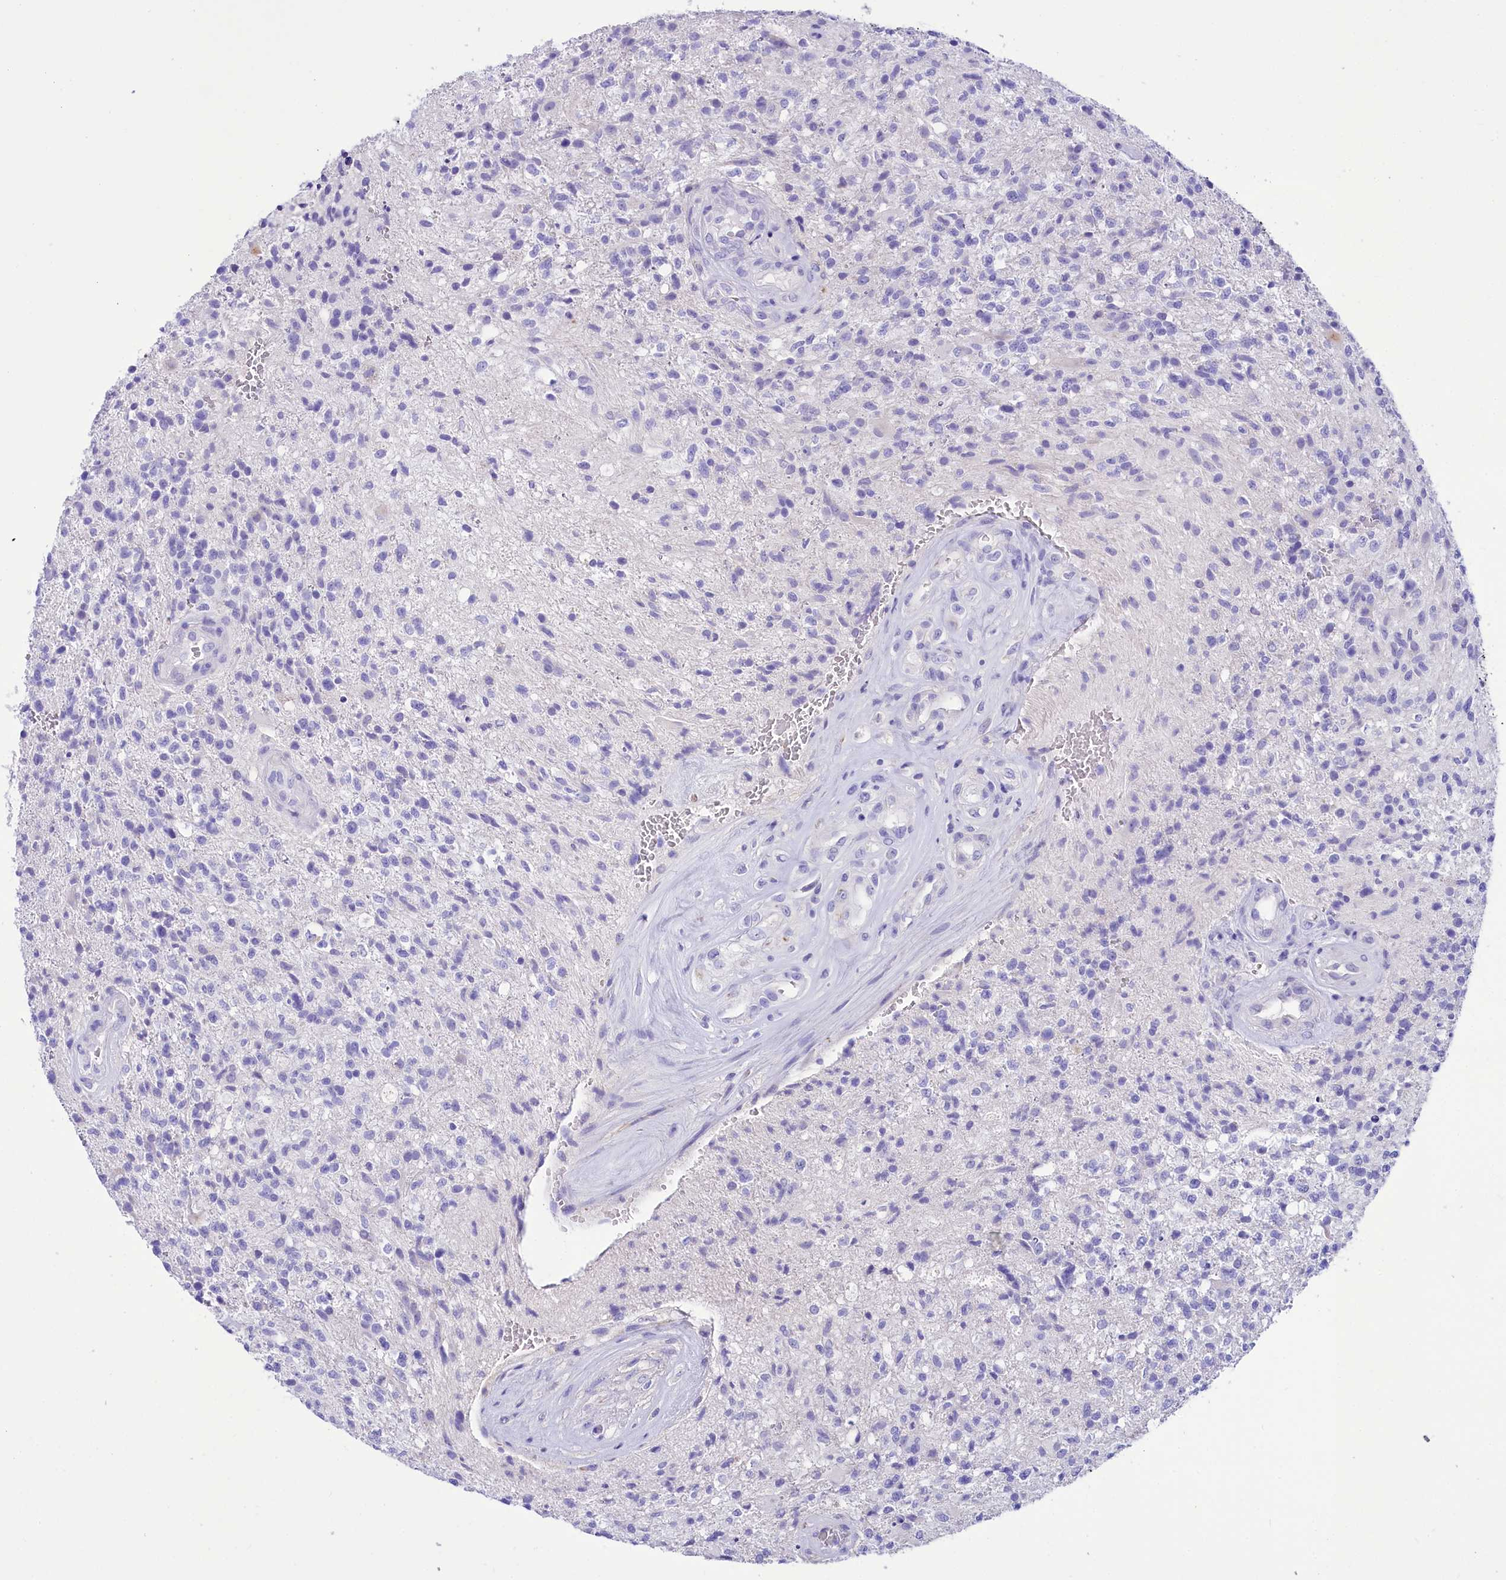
{"staining": {"intensity": "negative", "quantity": "none", "location": "none"}, "tissue": "glioma", "cell_type": "Tumor cells", "image_type": "cancer", "snomed": [{"axis": "morphology", "description": "Glioma, malignant, High grade"}, {"axis": "topography", "description": "Brain"}], "caption": "Immunohistochemistry (IHC) of glioma shows no staining in tumor cells. Nuclei are stained in blue.", "gene": "TTC36", "patient": {"sex": "male", "age": 56}}